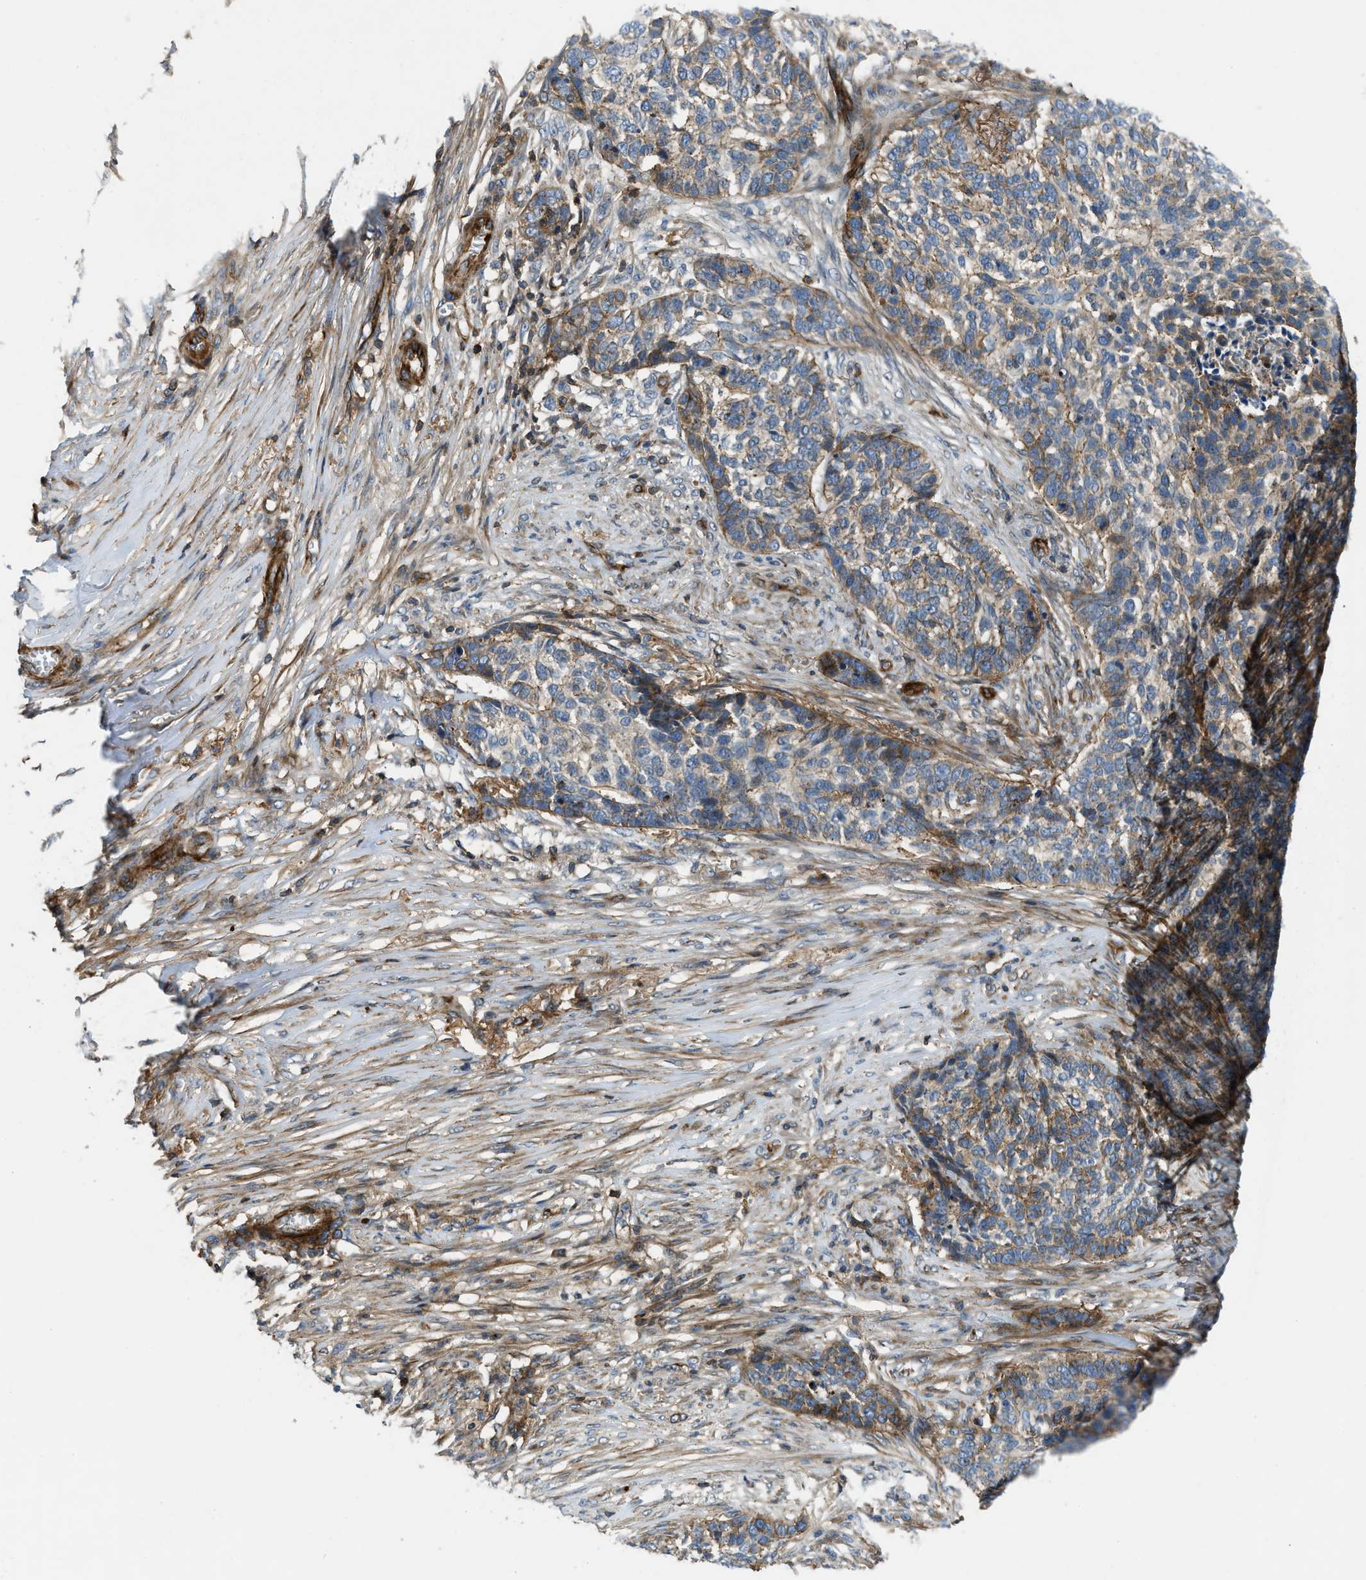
{"staining": {"intensity": "moderate", "quantity": ">75%", "location": "cytoplasmic/membranous"}, "tissue": "skin cancer", "cell_type": "Tumor cells", "image_type": "cancer", "snomed": [{"axis": "morphology", "description": "Basal cell carcinoma"}, {"axis": "topography", "description": "Skin"}], "caption": "Skin cancer (basal cell carcinoma) stained for a protein (brown) demonstrates moderate cytoplasmic/membranous positive staining in approximately >75% of tumor cells.", "gene": "NYNRIN", "patient": {"sex": "male", "age": 85}}